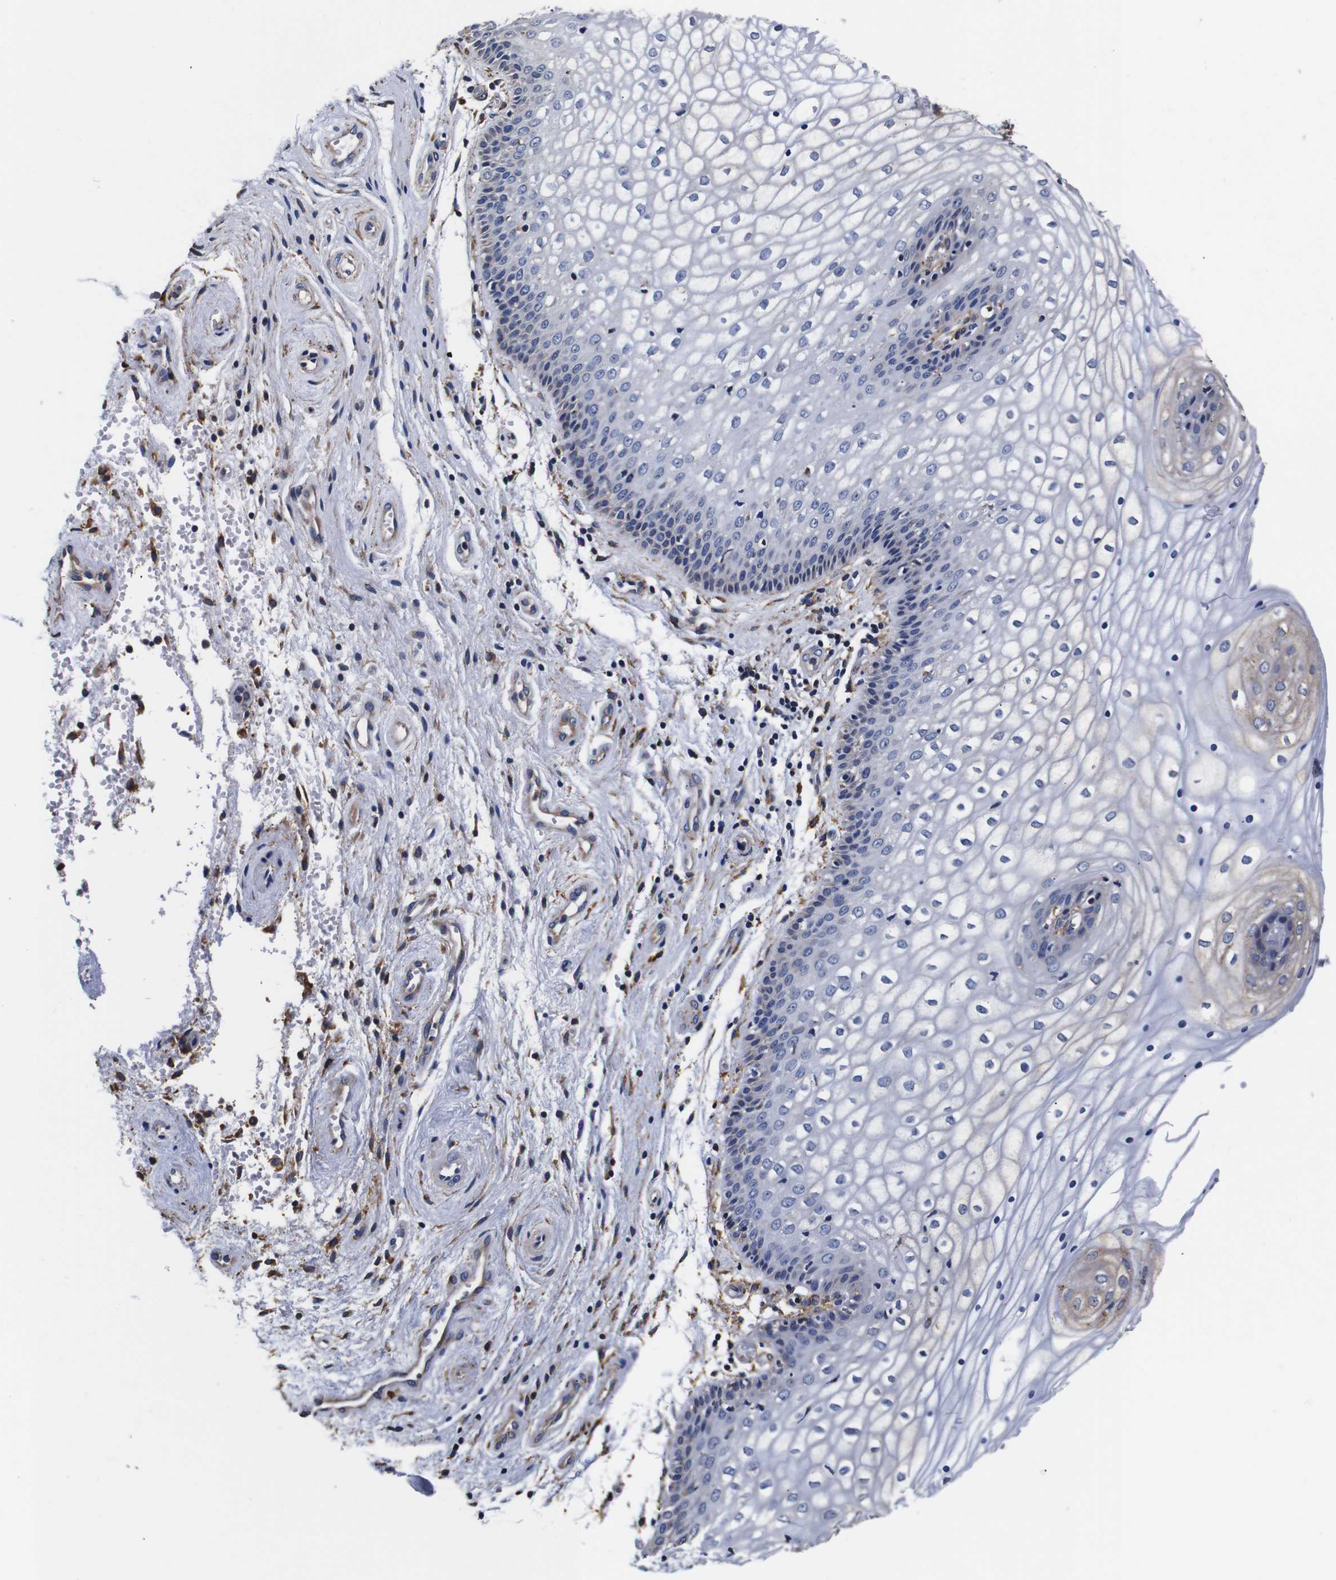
{"staining": {"intensity": "weak", "quantity": "<25%", "location": "cytoplasmic/membranous"}, "tissue": "vagina", "cell_type": "Squamous epithelial cells", "image_type": "normal", "snomed": [{"axis": "morphology", "description": "Normal tissue, NOS"}, {"axis": "topography", "description": "Vagina"}], "caption": "Immunohistochemistry (IHC) histopathology image of unremarkable vagina stained for a protein (brown), which reveals no positivity in squamous epithelial cells.", "gene": "PPIB", "patient": {"sex": "female", "age": 34}}